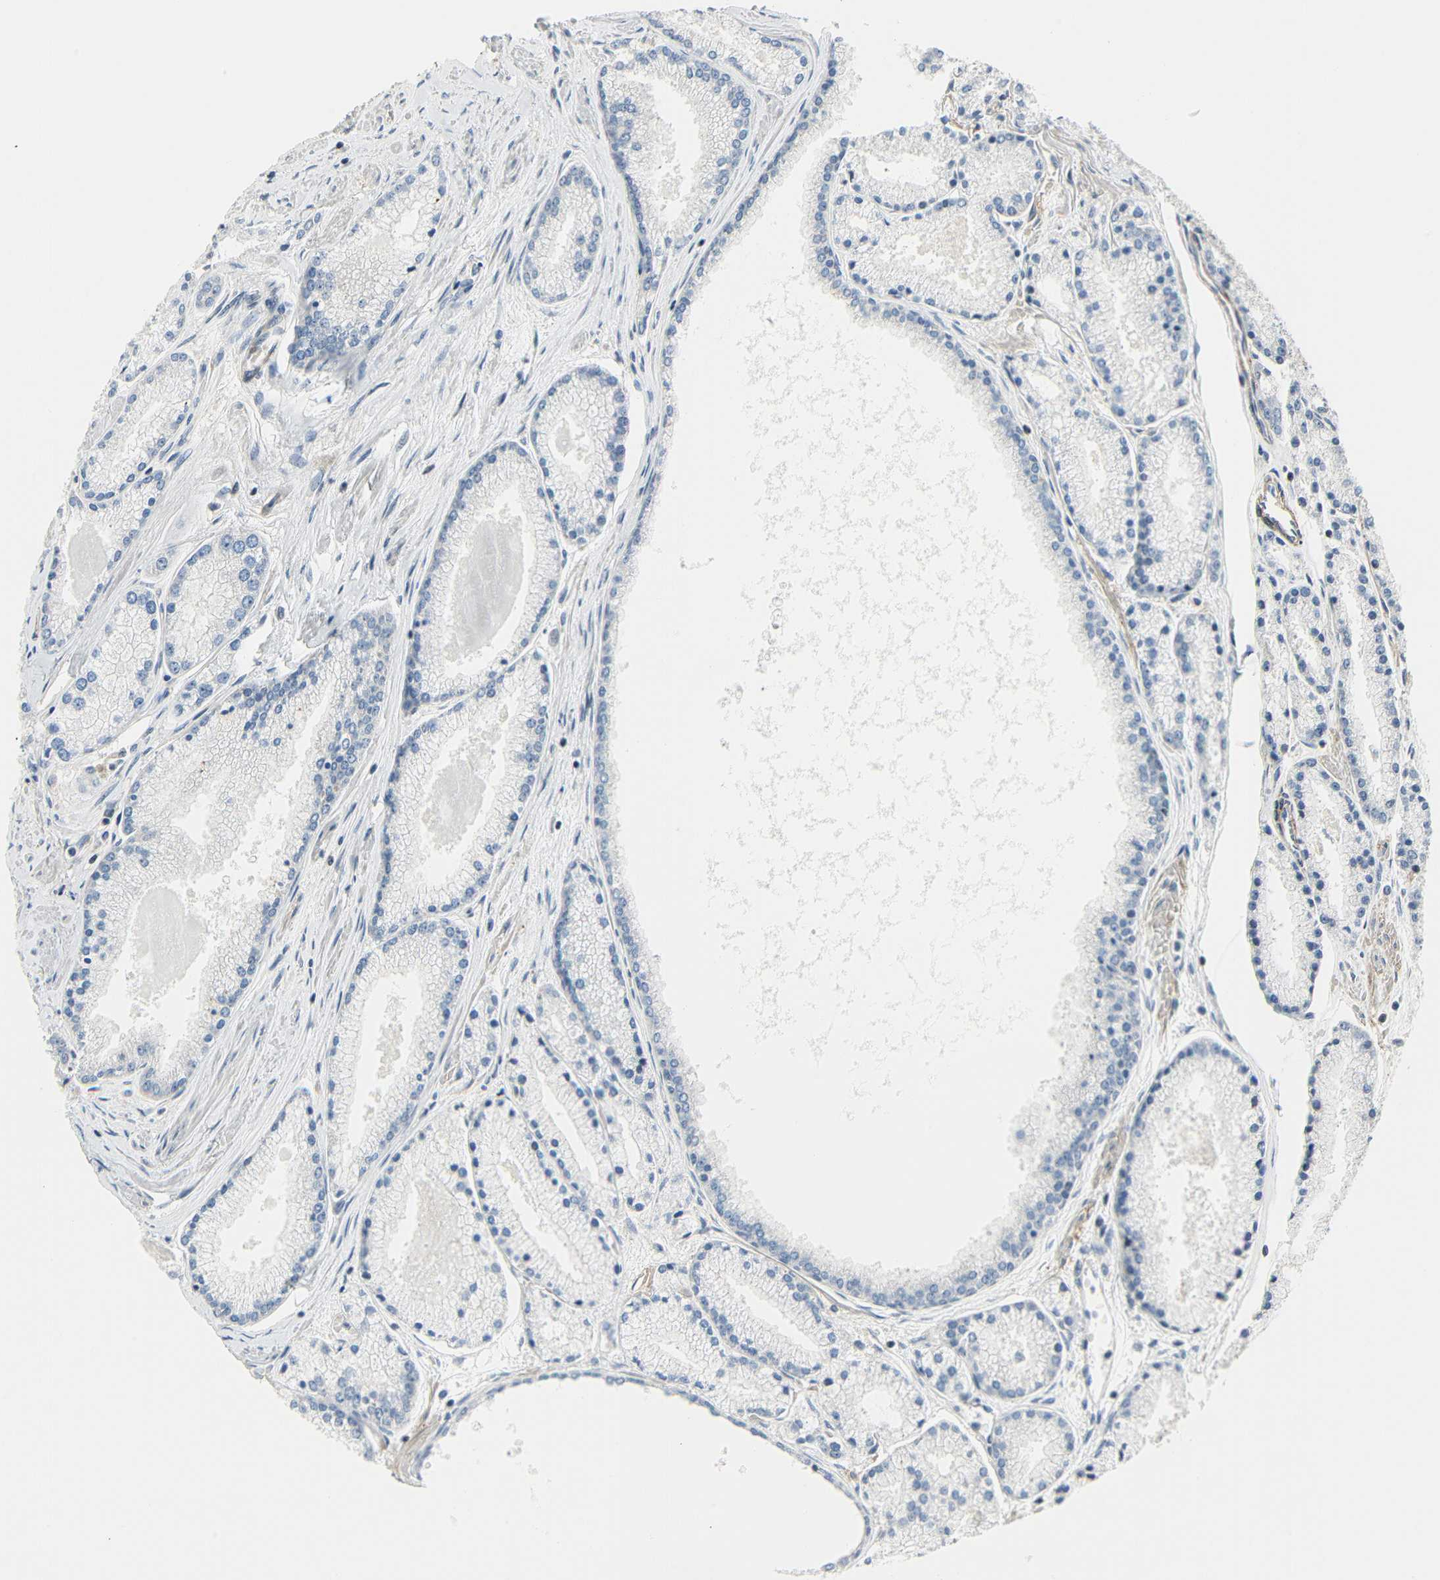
{"staining": {"intensity": "negative", "quantity": "none", "location": "none"}, "tissue": "prostate cancer", "cell_type": "Tumor cells", "image_type": "cancer", "snomed": [{"axis": "morphology", "description": "Adenocarcinoma, High grade"}, {"axis": "topography", "description": "Prostate"}], "caption": "Immunohistochemical staining of human high-grade adenocarcinoma (prostate) shows no significant expression in tumor cells.", "gene": "IMPG2", "patient": {"sex": "male", "age": 61}}